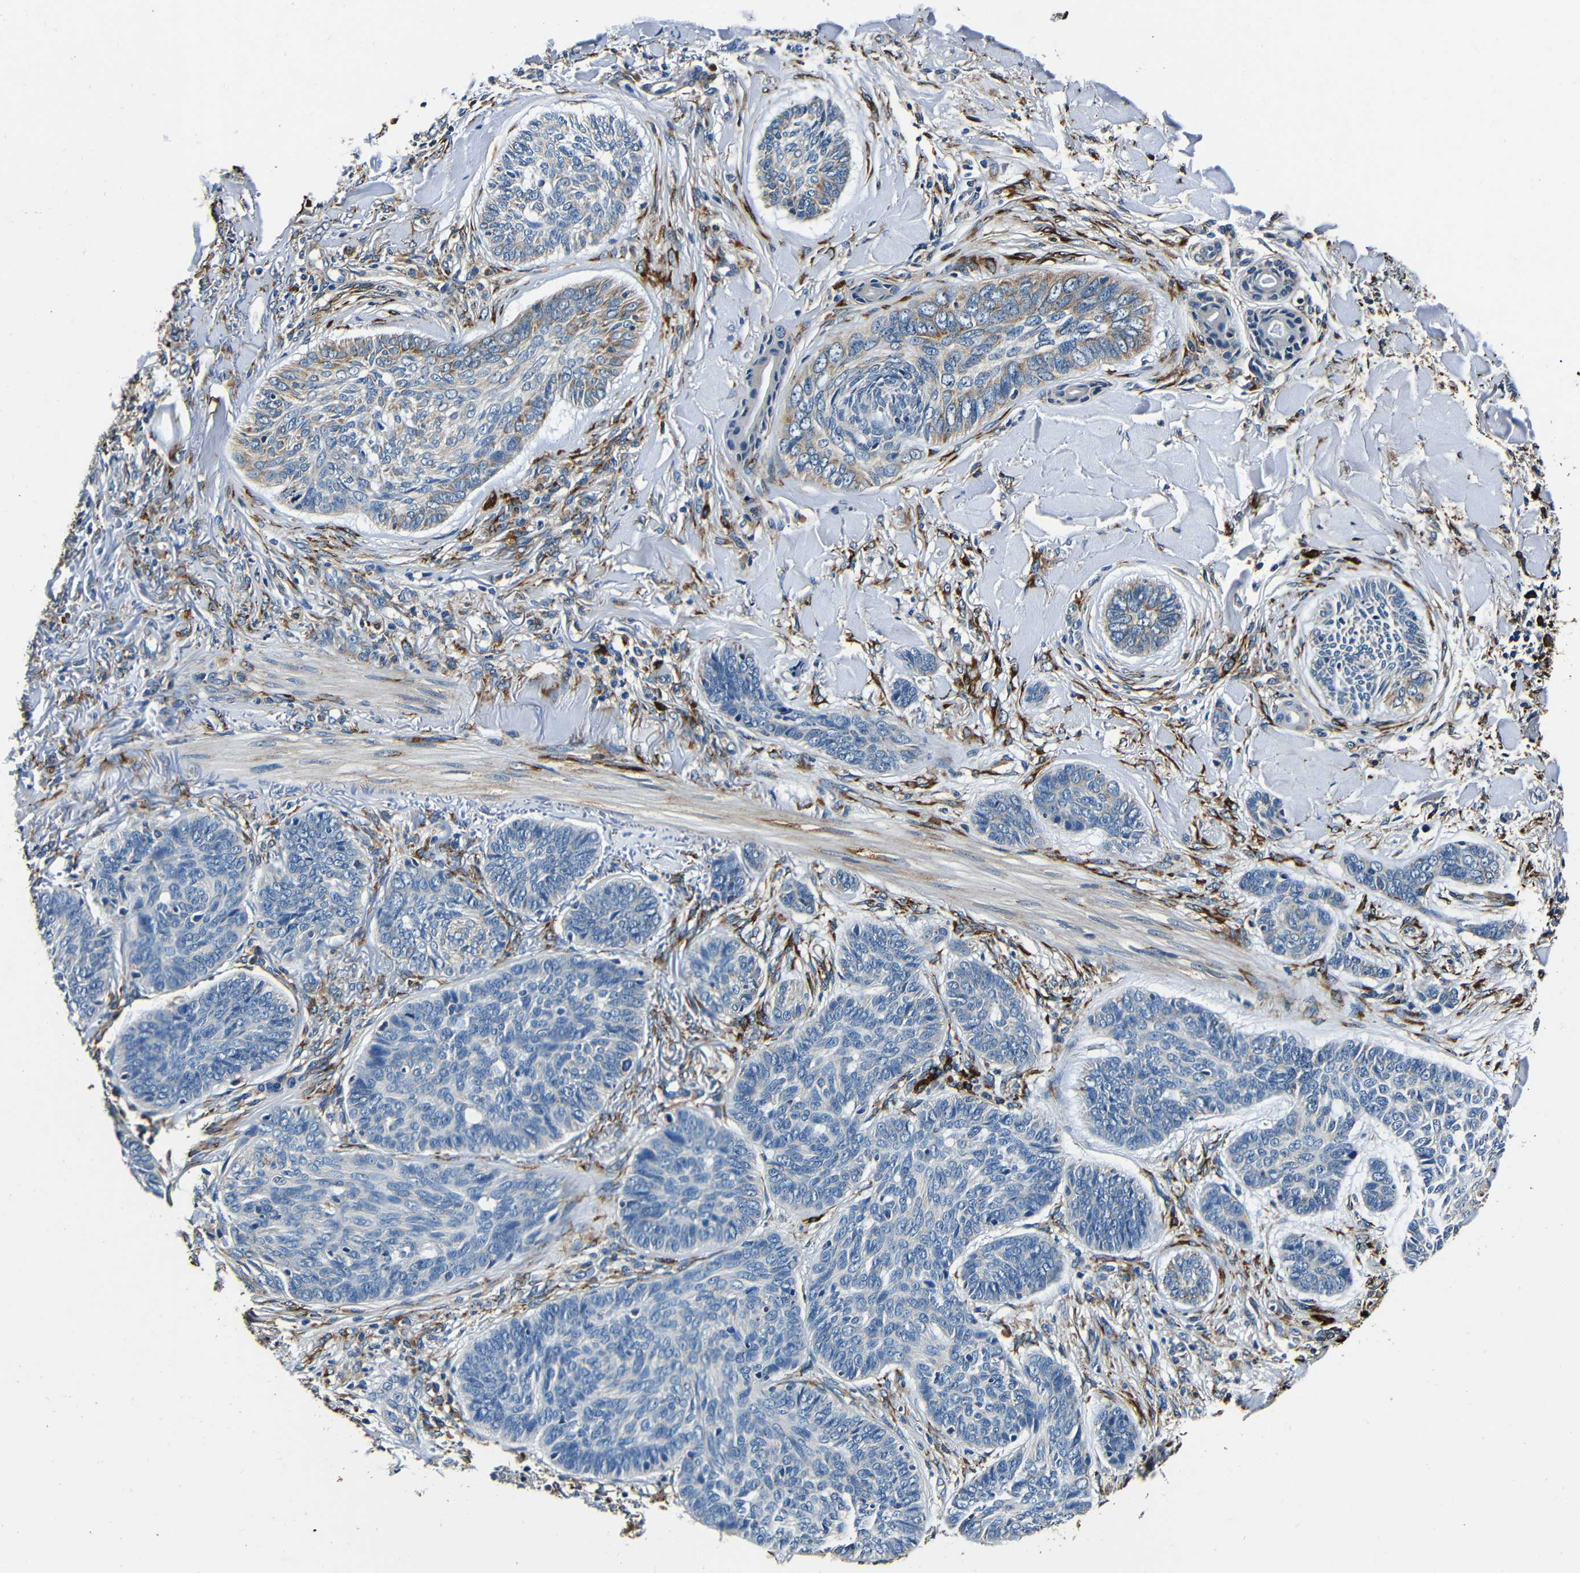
{"staining": {"intensity": "moderate", "quantity": "<25%", "location": "cytoplasmic/membranous"}, "tissue": "skin cancer", "cell_type": "Tumor cells", "image_type": "cancer", "snomed": [{"axis": "morphology", "description": "Basal cell carcinoma"}, {"axis": "topography", "description": "Skin"}], "caption": "Human skin cancer (basal cell carcinoma) stained with a protein marker demonstrates moderate staining in tumor cells.", "gene": "RRBP1", "patient": {"sex": "male", "age": 43}}